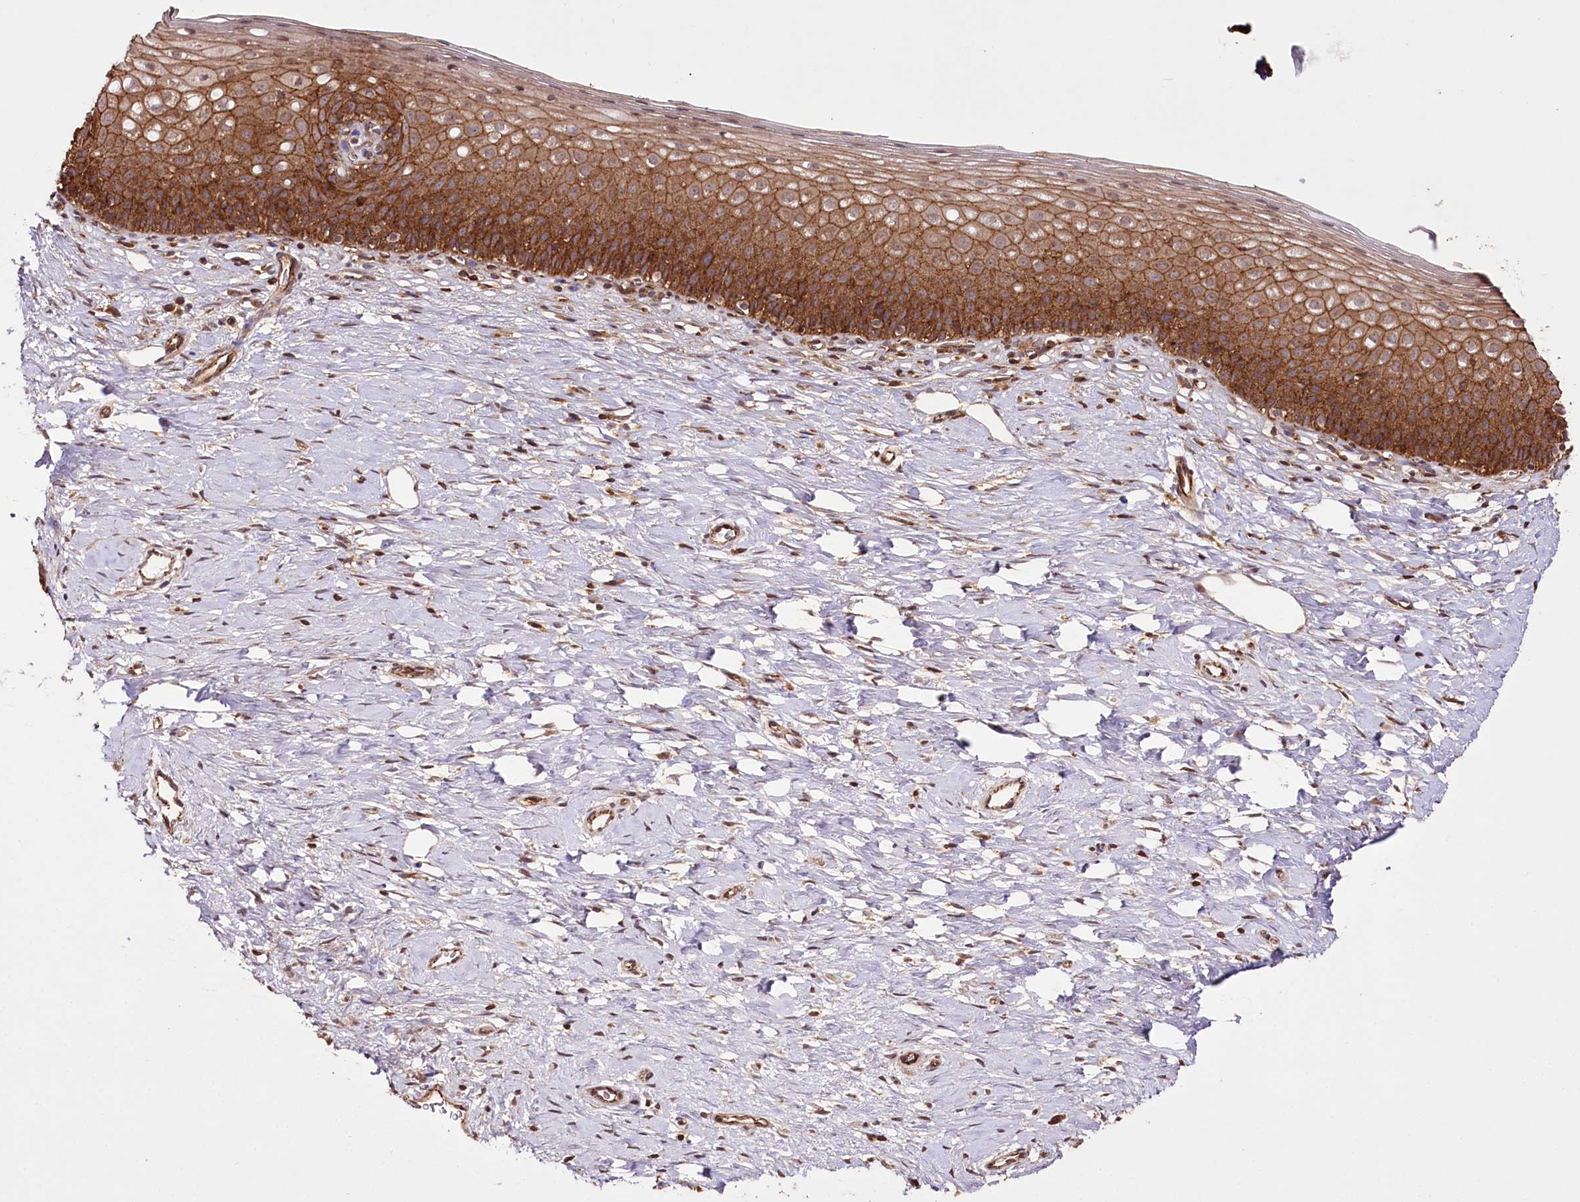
{"staining": {"intensity": "strong", "quantity": ">75%", "location": "cytoplasmic/membranous"}, "tissue": "cervix", "cell_type": "Glandular cells", "image_type": "normal", "snomed": [{"axis": "morphology", "description": "Normal tissue, NOS"}, {"axis": "topography", "description": "Cervix"}], "caption": "Immunohistochemical staining of unremarkable human cervix shows high levels of strong cytoplasmic/membranous expression in about >75% of glandular cells. (DAB IHC with brightfield microscopy, high magnification).", "gene": "DHX29", "patient": {"sex": "female", "age": 57}}